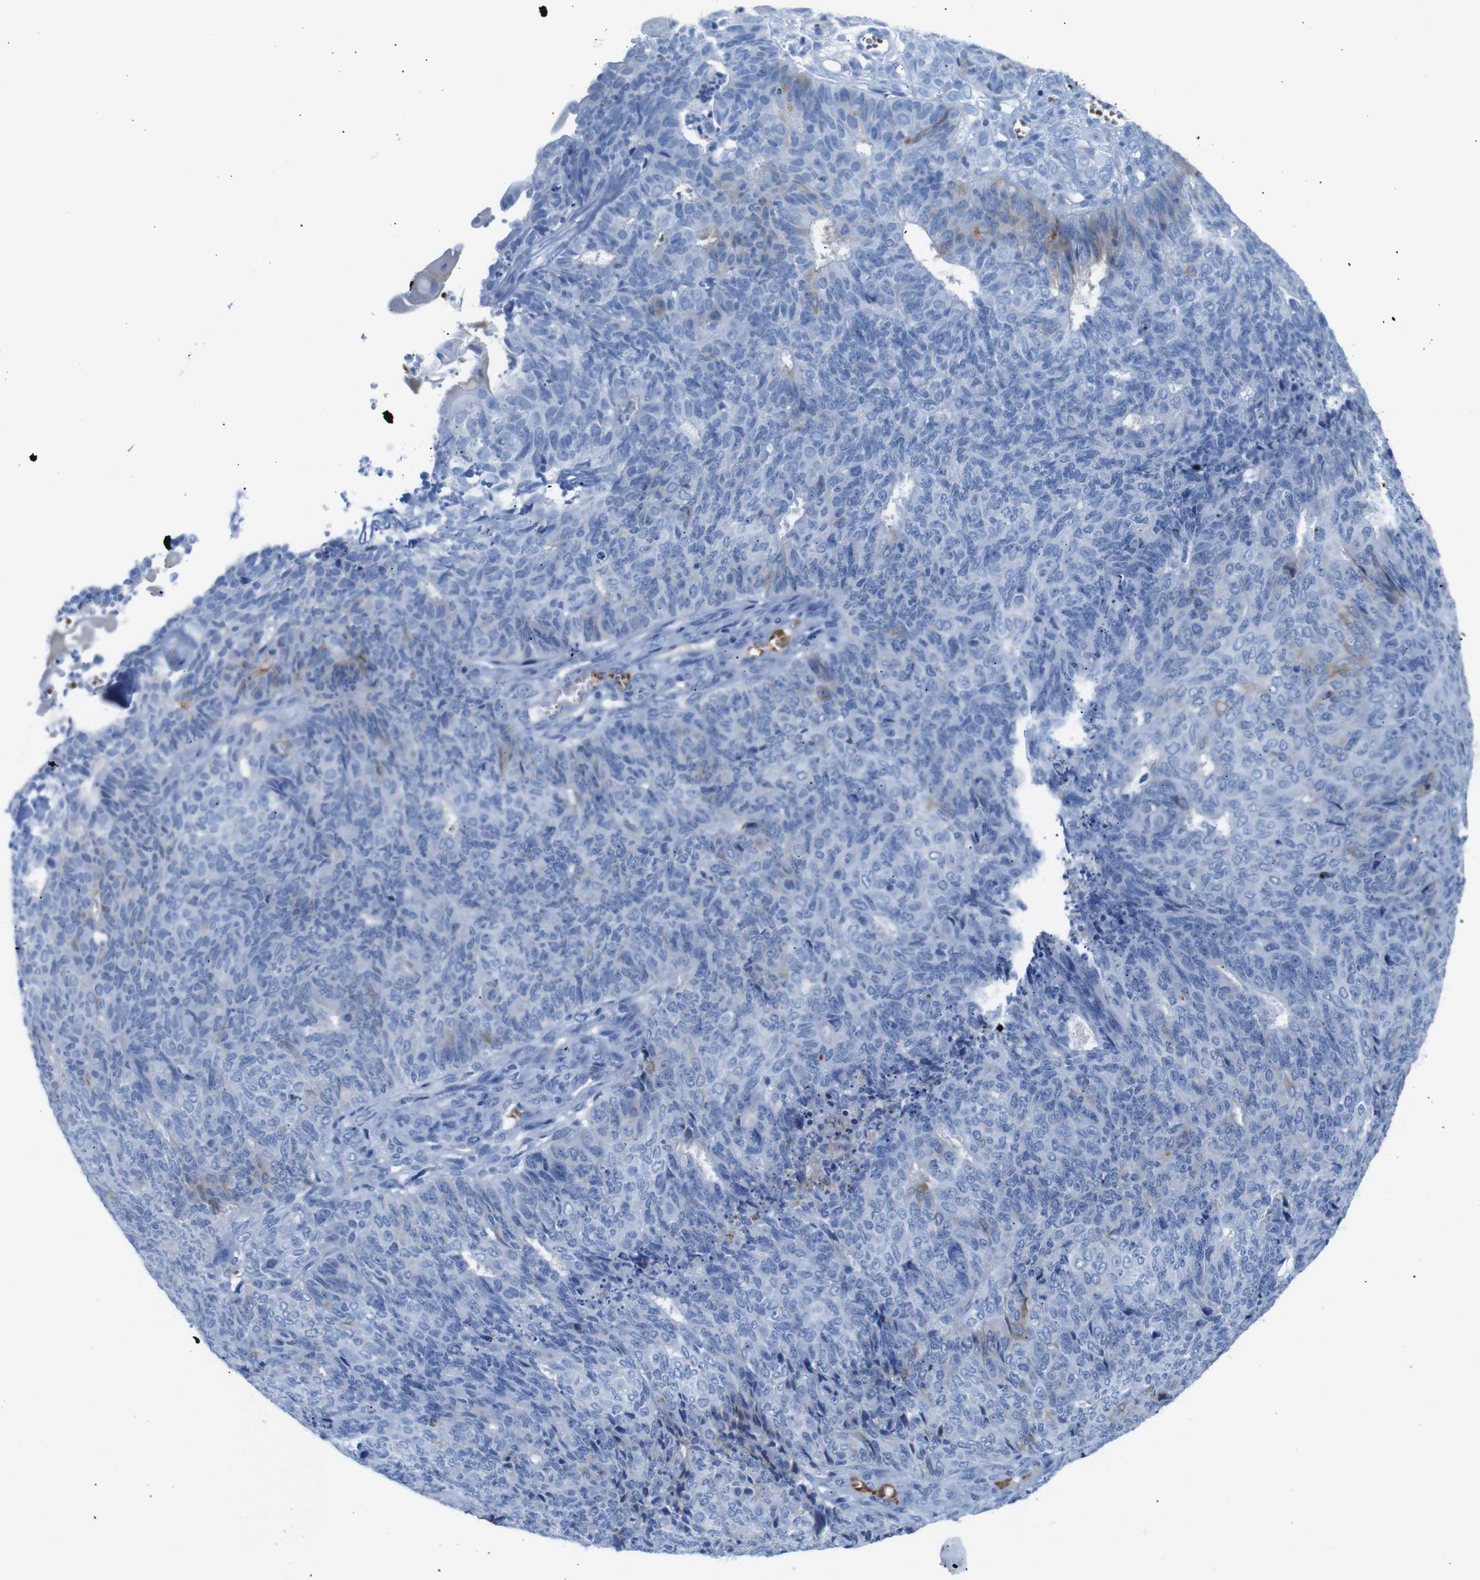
{"staining": {"intensity": "negative", "quantity": "none", "location": "none"}, "tissue": "endometrial cancer", "cell_type": "Tumor cells", "image_type": "cancer", "snomed": [{"axis": "morphology", "description": "Adenocarcinoma, NOS"}, {"axis": "topography", "description": "Endometrium"}], "caption": "Protein analysis of adenocarcinoma (endometrial) exhibits no significant positivity in tumor cells.", "gene": "ERVMER34-1", "patient": {"sex": "female", "age": 32}}